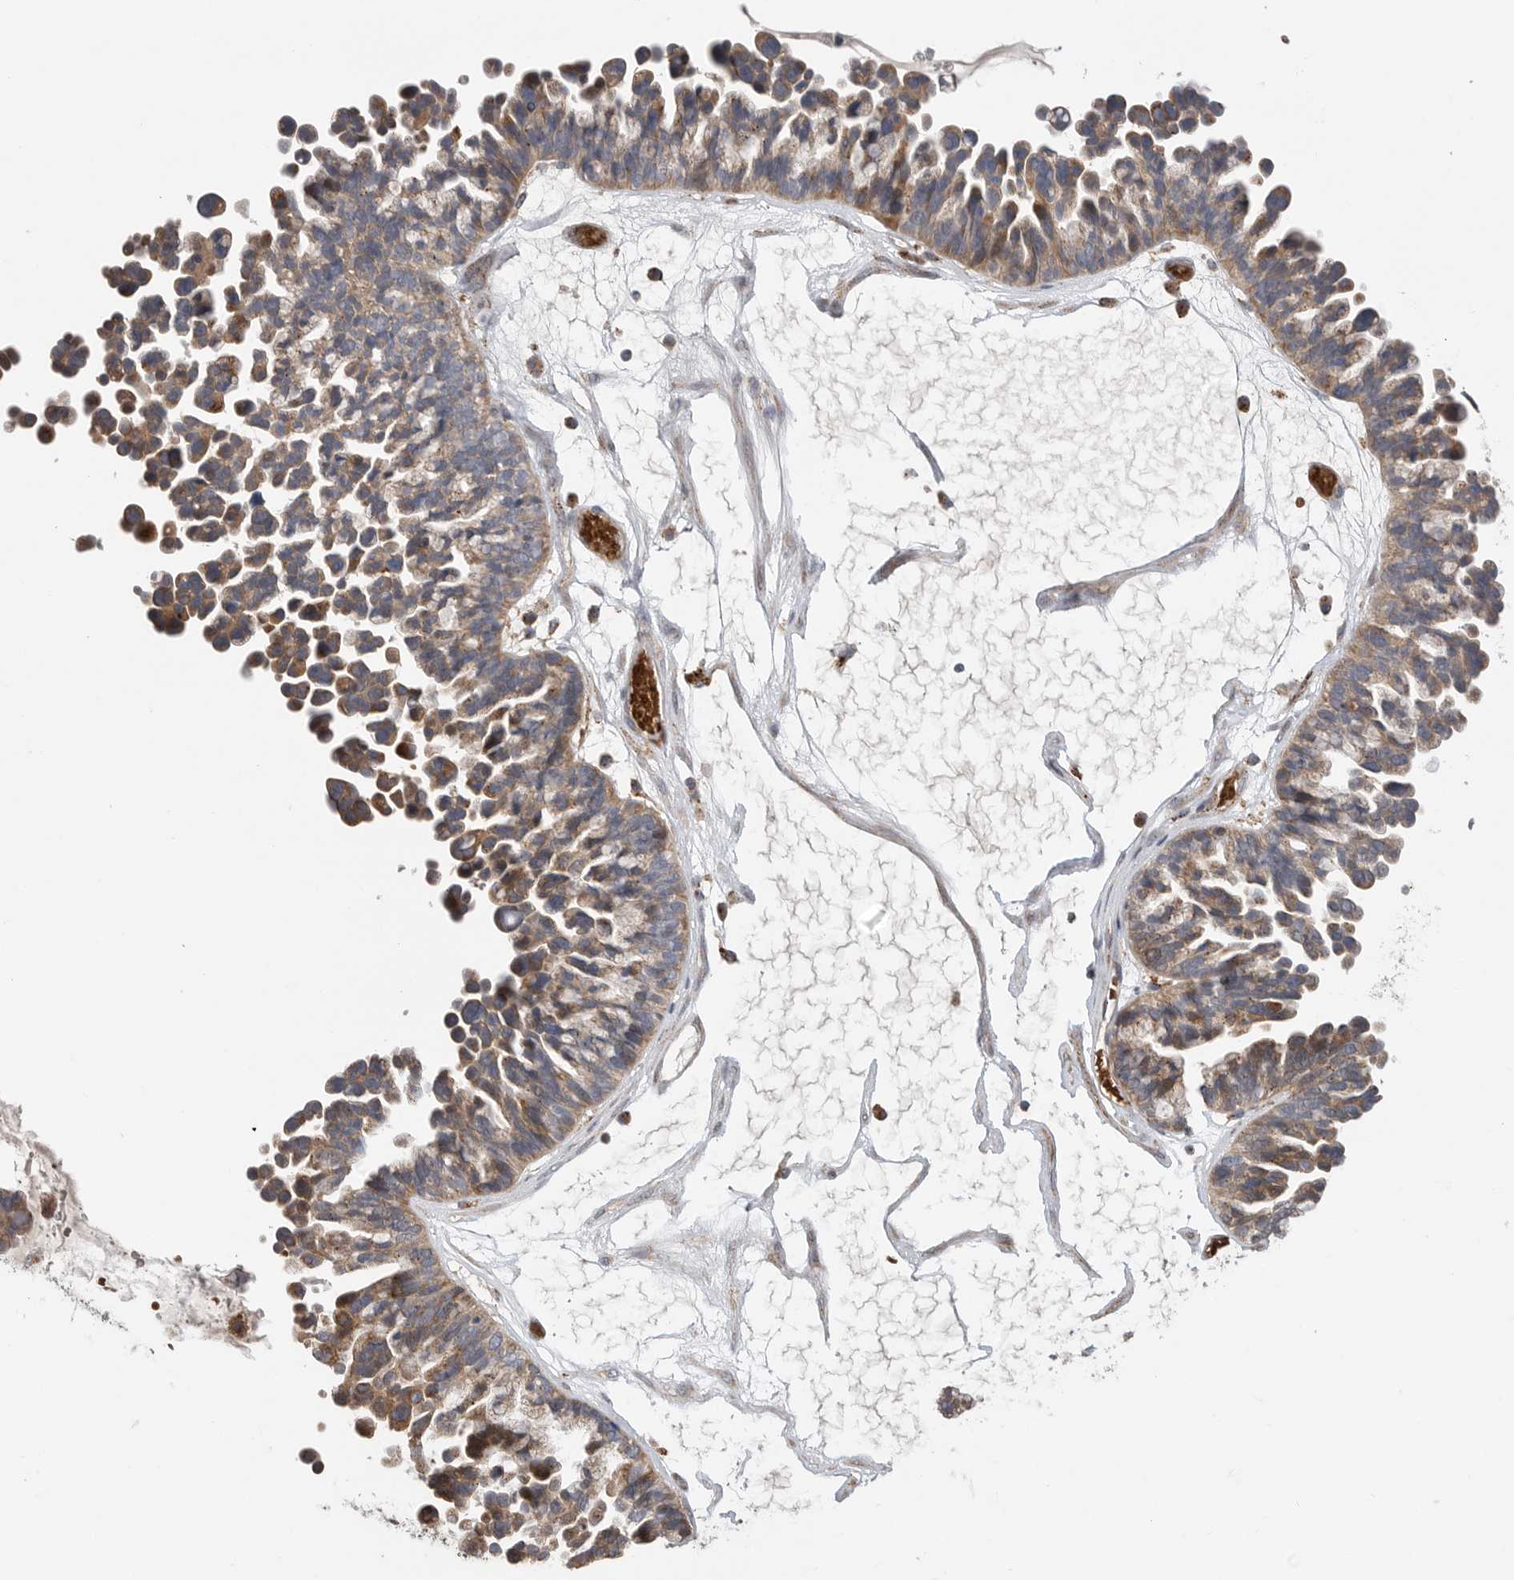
{"staining": {"intensity": "moderate", "quantity": ">75%", "location": "cytoplasmic/membranous"}, "tissue": "ovarian cancer", "cell_type": "Tumor cells", "image_type": "cancer", "snomed": [{"axis": "morphology", "description": "Cystadenocarcinoma, serous, NOS"}, {"axis": "topography", "description": "Ovary"}], "caption": "Ovarian cancer (serous cystadenocarcinoma) stained with immunohistochemistry displays moderate cytoplasmic/membranous staining in approximately >75% of tumor cells.", "gene": "GALNS", "patient": {"sex": "female", "age": 56}}